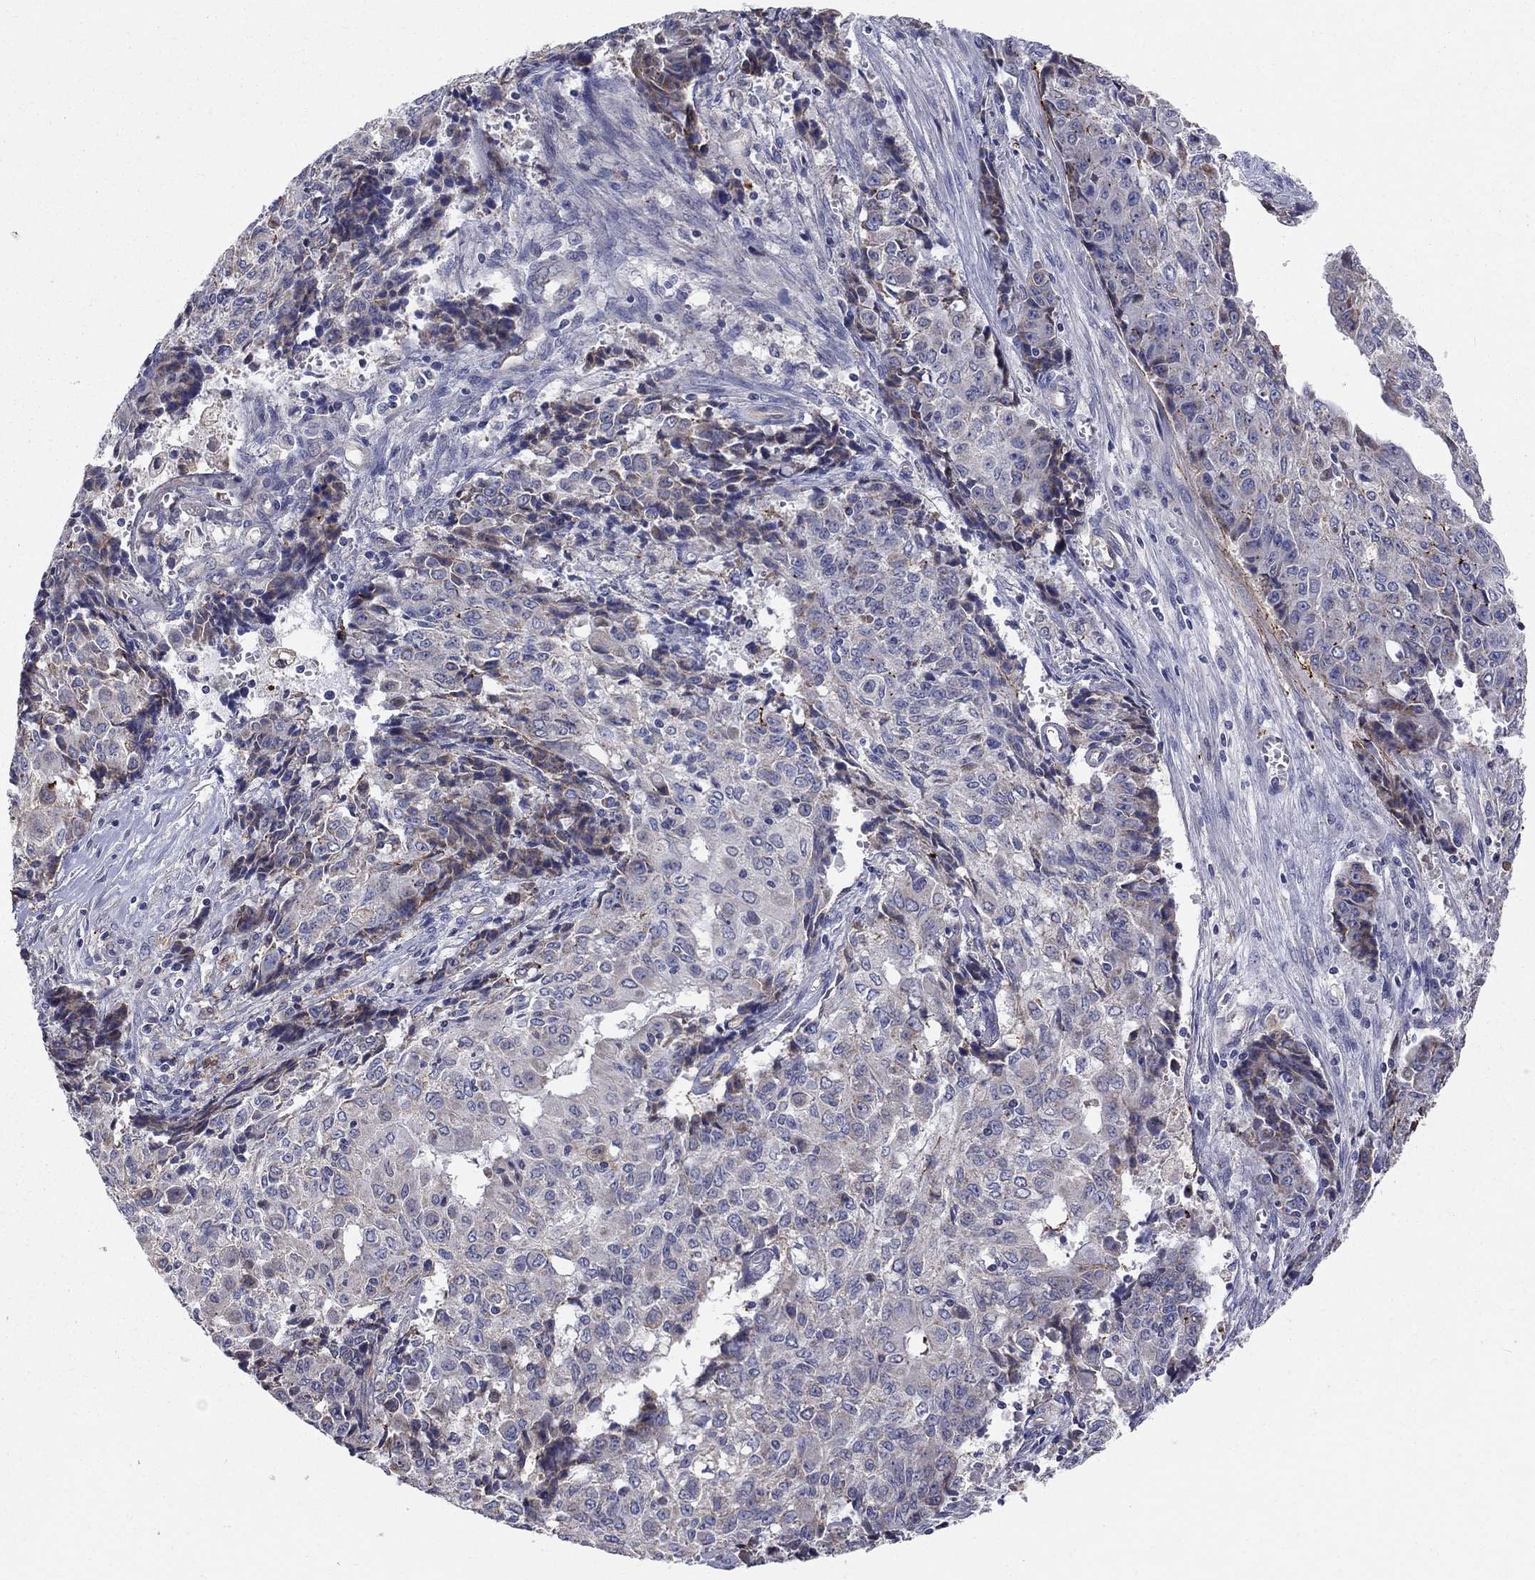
{"staining": {"intensity": "negative", "quantity": "none", "location": "none"}, "tissue": "ovarian cancer", "cell_type": "Tumor cells", "image_type": "cancer", "snomed": [{"axis": "morphology", "description": "Carcinoma, endometroid"}, {"axis": "topography", "description": "Ovary"}], "caption": "High magnification brightfield microscopy of ovarian cancer (endometroid carcinoma) stained with DAB (3,3'-diaminobenzidine) (brown) and counterstained with hematoxylin (blue): tumor cells show no significant staining. The staining was performed using DAB (3,3'-diaminobenzidine) to visualize the protein expression in brown, while the nuclei were stained in blue with hematoxylin (Magnification: 20x).", "gene": "EMP2", "patient": {"sex": "female", "age": 42}}